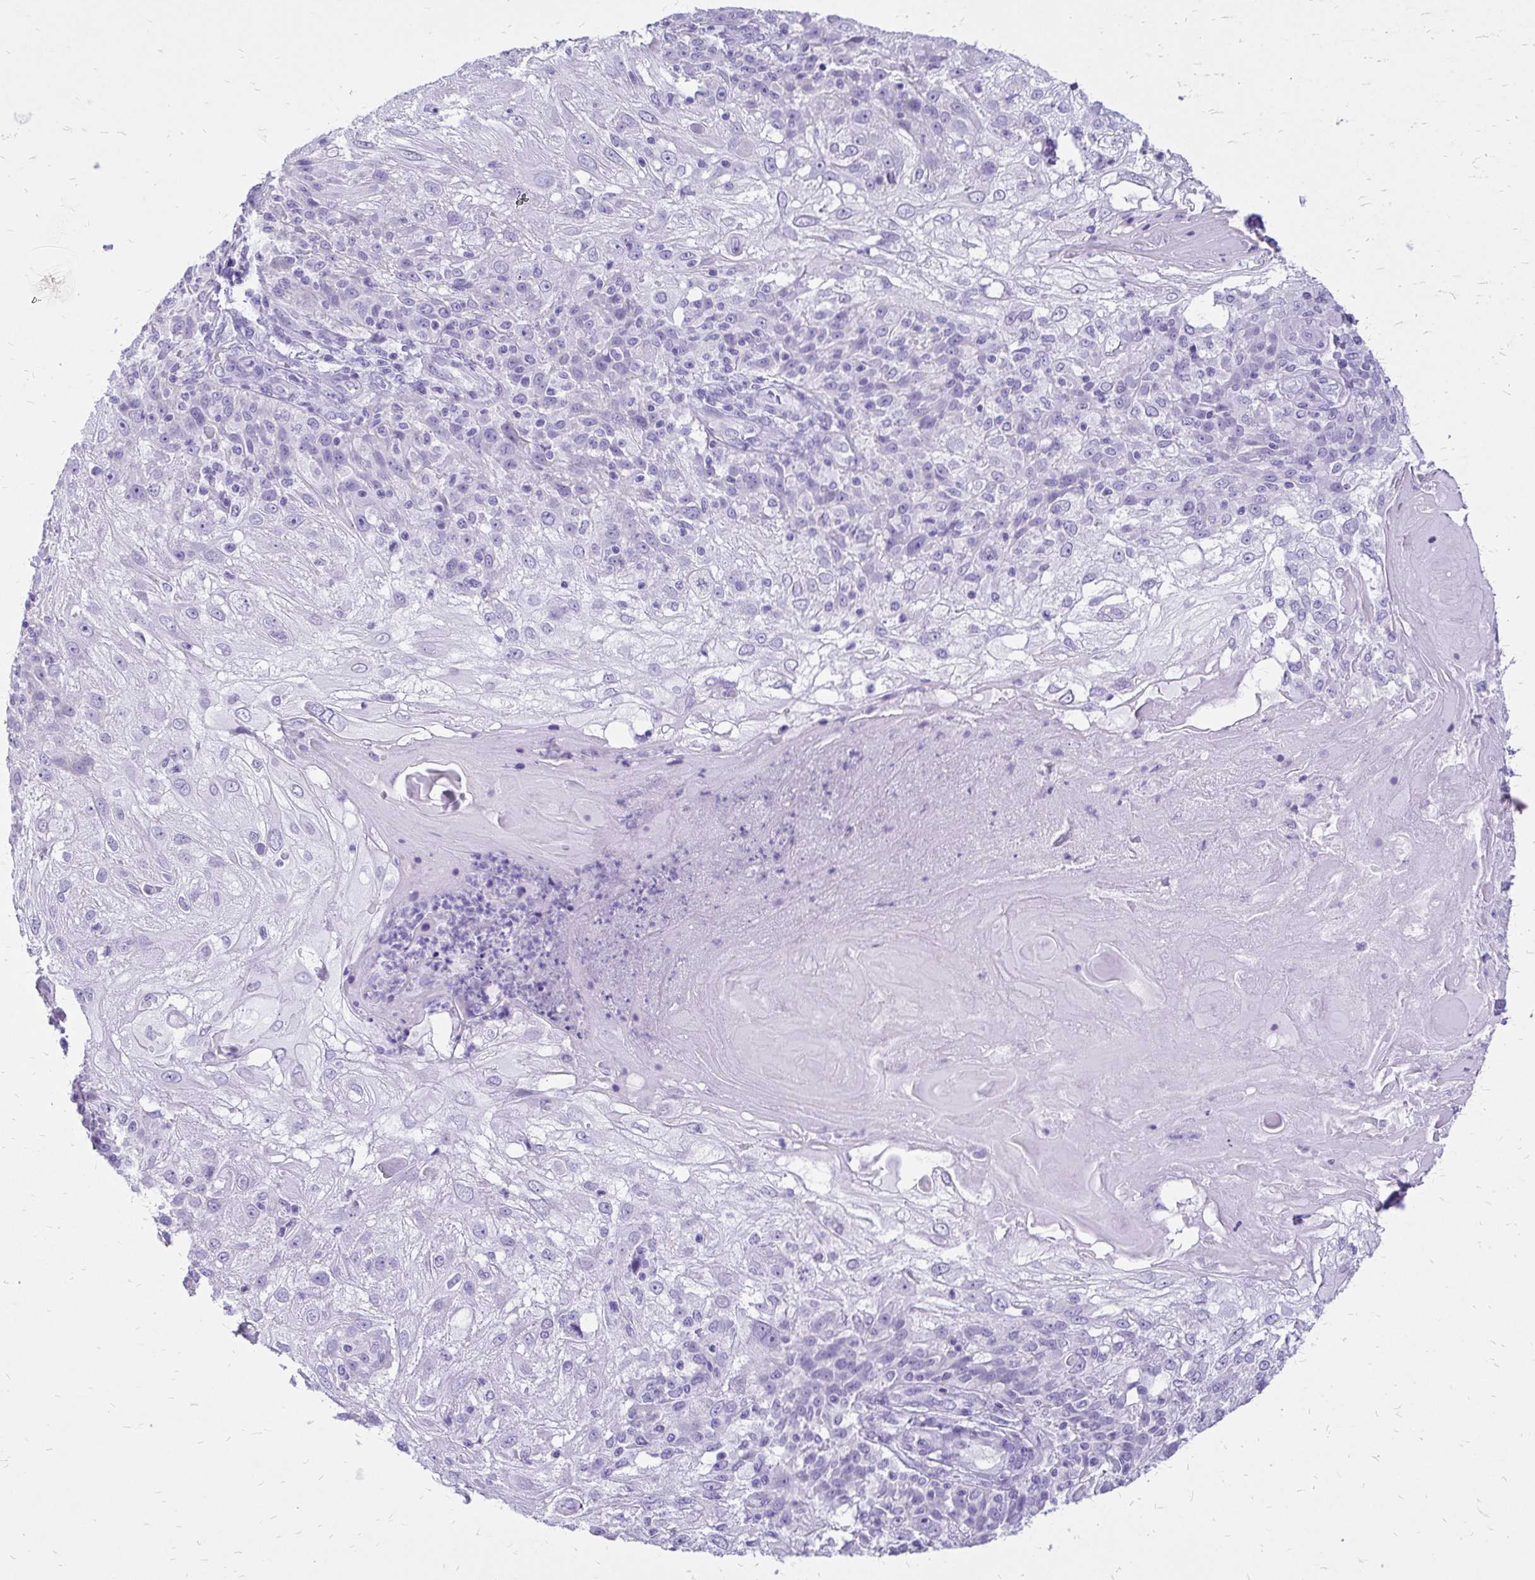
{"staining": {"intensity": "negative", "quantity": "none", "location": "none"}, "tissue": "skin cancer", "cell_type": "Tumor cells", "image_type": "cancer", "snomed": [{"axis": "morphology", "description": "Normal tissue, NOS"}, {"axis": "morphology", "description": "Squamous cell carcinoma, NOS"}, {"axis": "topography", "description": "Skin"}], "caption": "Immunohistochemical staining of human skin cancer shows no significant staining in tumor cells.", "gene": "SLC32A1", "patient": {"sex": "female", "age": 83}}